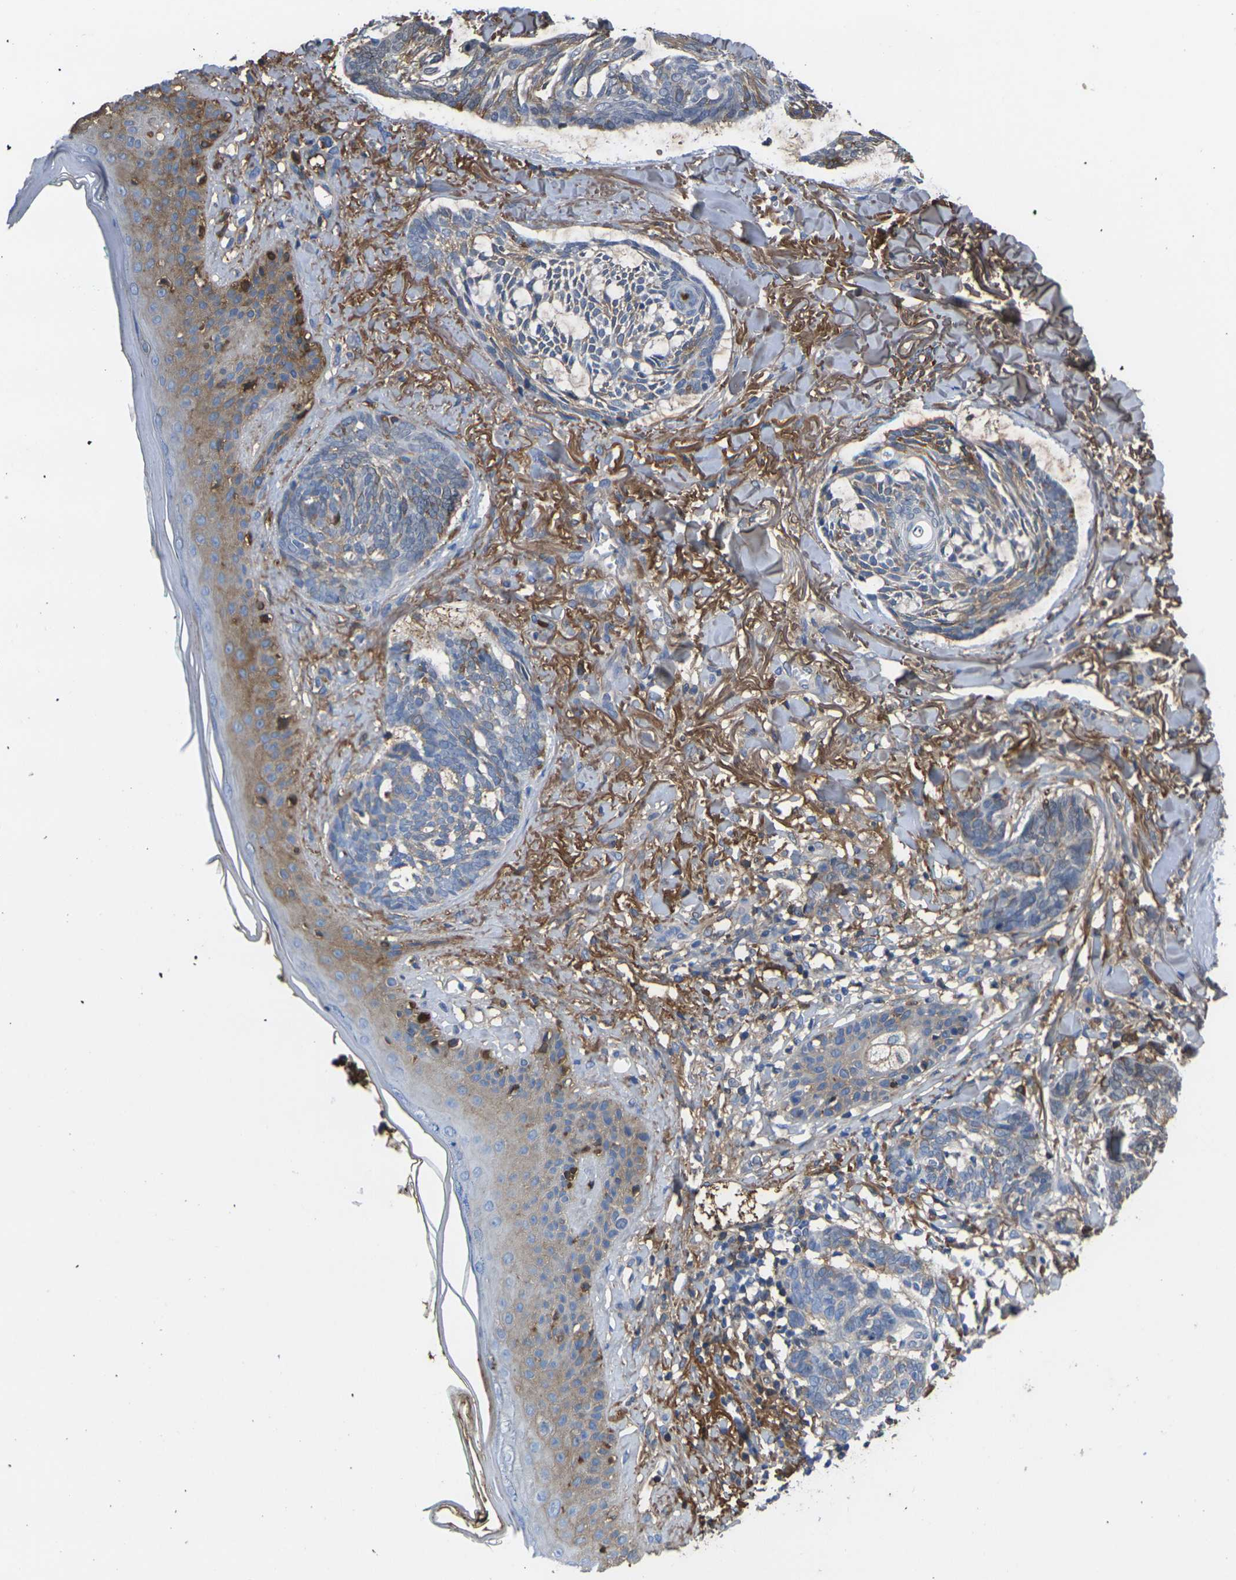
{"staining": {"intensity": "moderate", "quantity": "25%-75%", "location": "cytoplasmic/membranous"}, "tissue": "skin cancer", "cell_type": "Tumor cells", "image_type": "cancer", "snomed": [{"axis": "morphology", "description": "Basal cell carcinoma"}, {"axis": "topography", "description": "Skin"}], "caption": "An IHC micrograph of neoplastic tissue is shown. Protein staining in brown shows moderate cytoplasmic/membranous positivity in skin basal cell carcinoma within tumor cells.", "gene": "GREM2", "patient": {"sex": "male", "age": 43}}